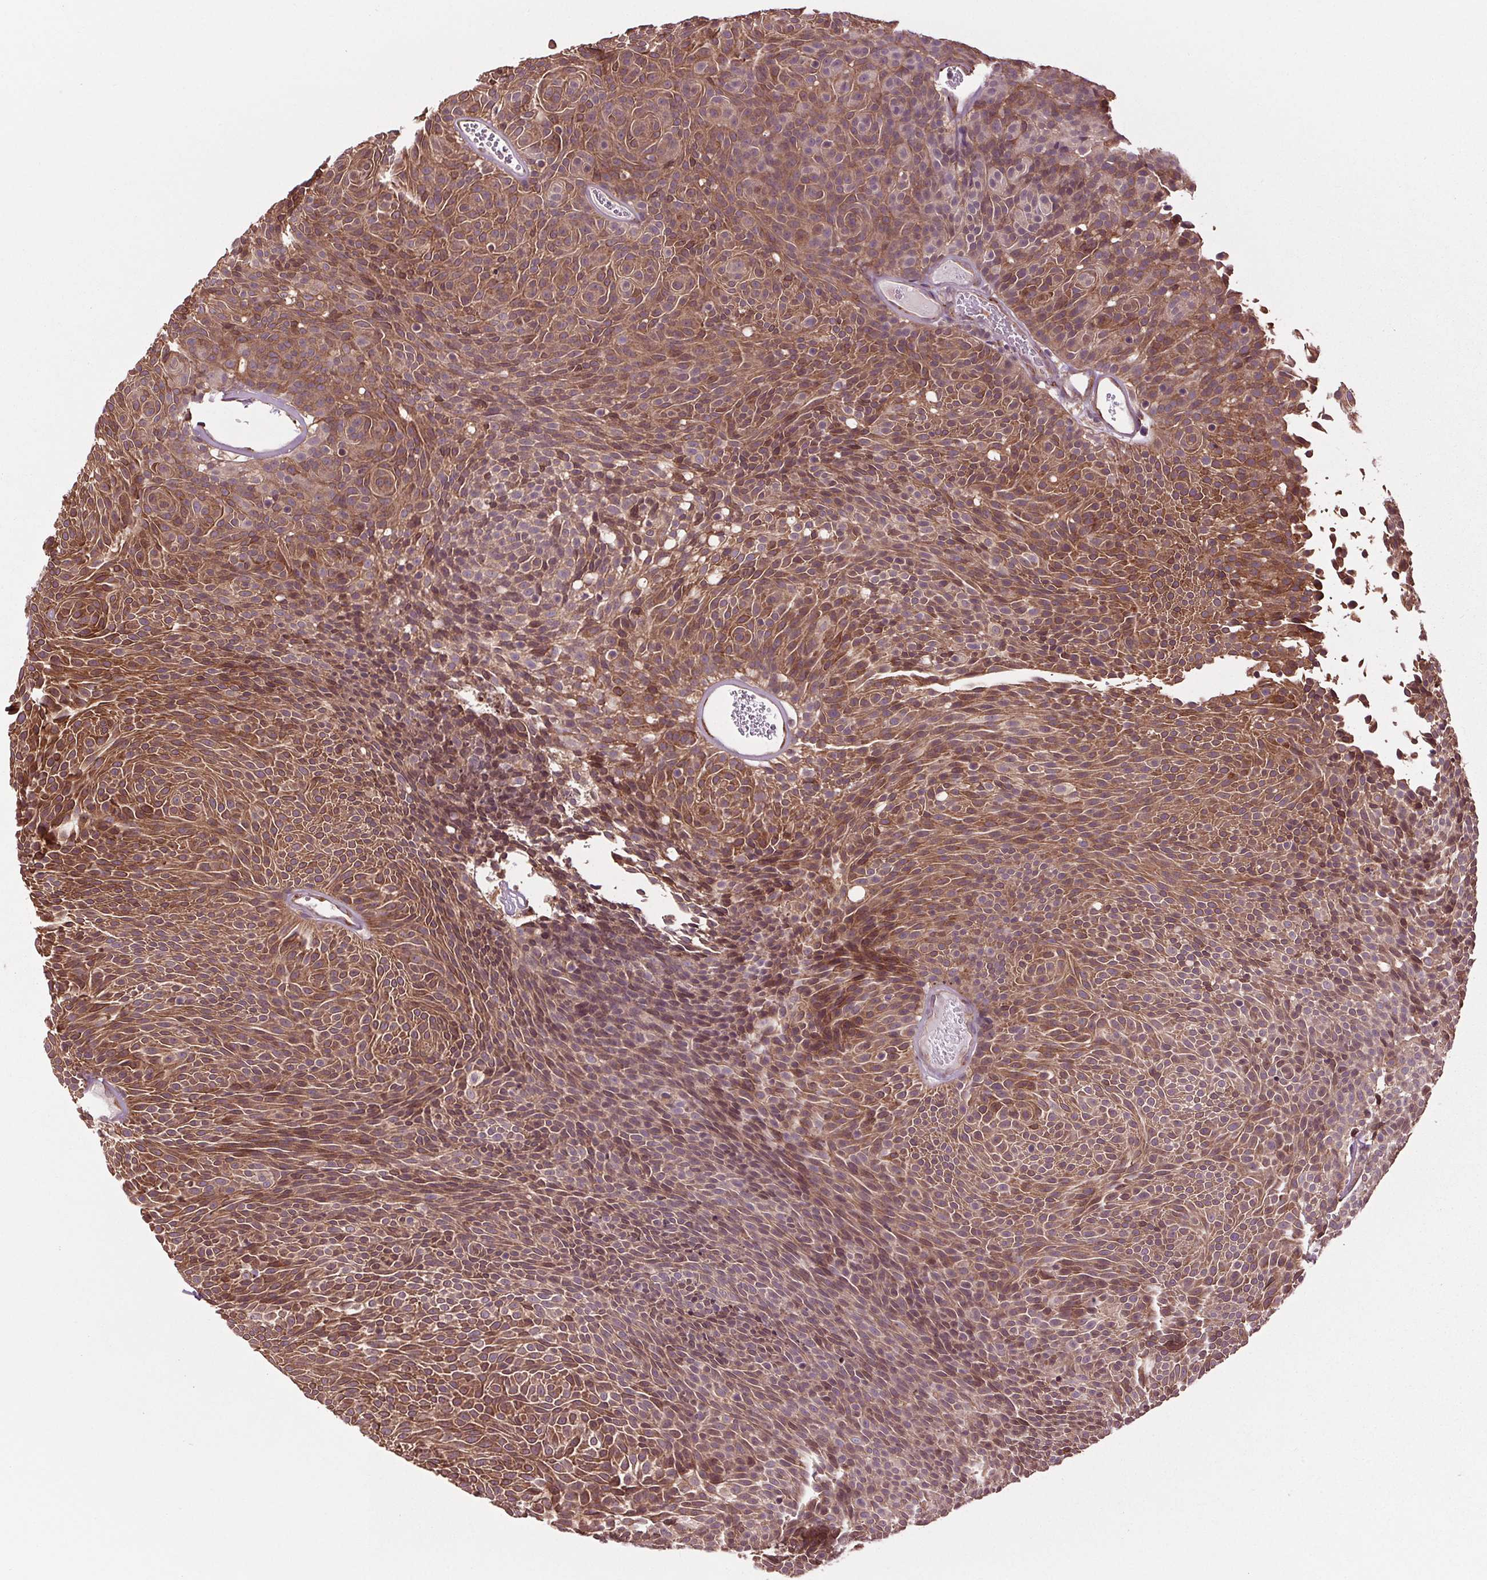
{"staining": {"intensity": "moderate", "quantity": ">75%", "location": "cytoplasmic/membranous"}, "tissue": "urothelial cancer", "cell_type": "Tumor cells", "image_type": "cancer", "snomed": [{"axis": "morphology", "description": "Urothelial carcinoma, Low grade"}, {"axis": "topography", "description": "Urinary bladder"}], "caption": "Urothelial cancer tissue shows moderate cytoplasmic/membranous positivity in approximately >75% of tumor cells", "gene": "RNPEP", "patient": {"sex": "male", "age": 77}}